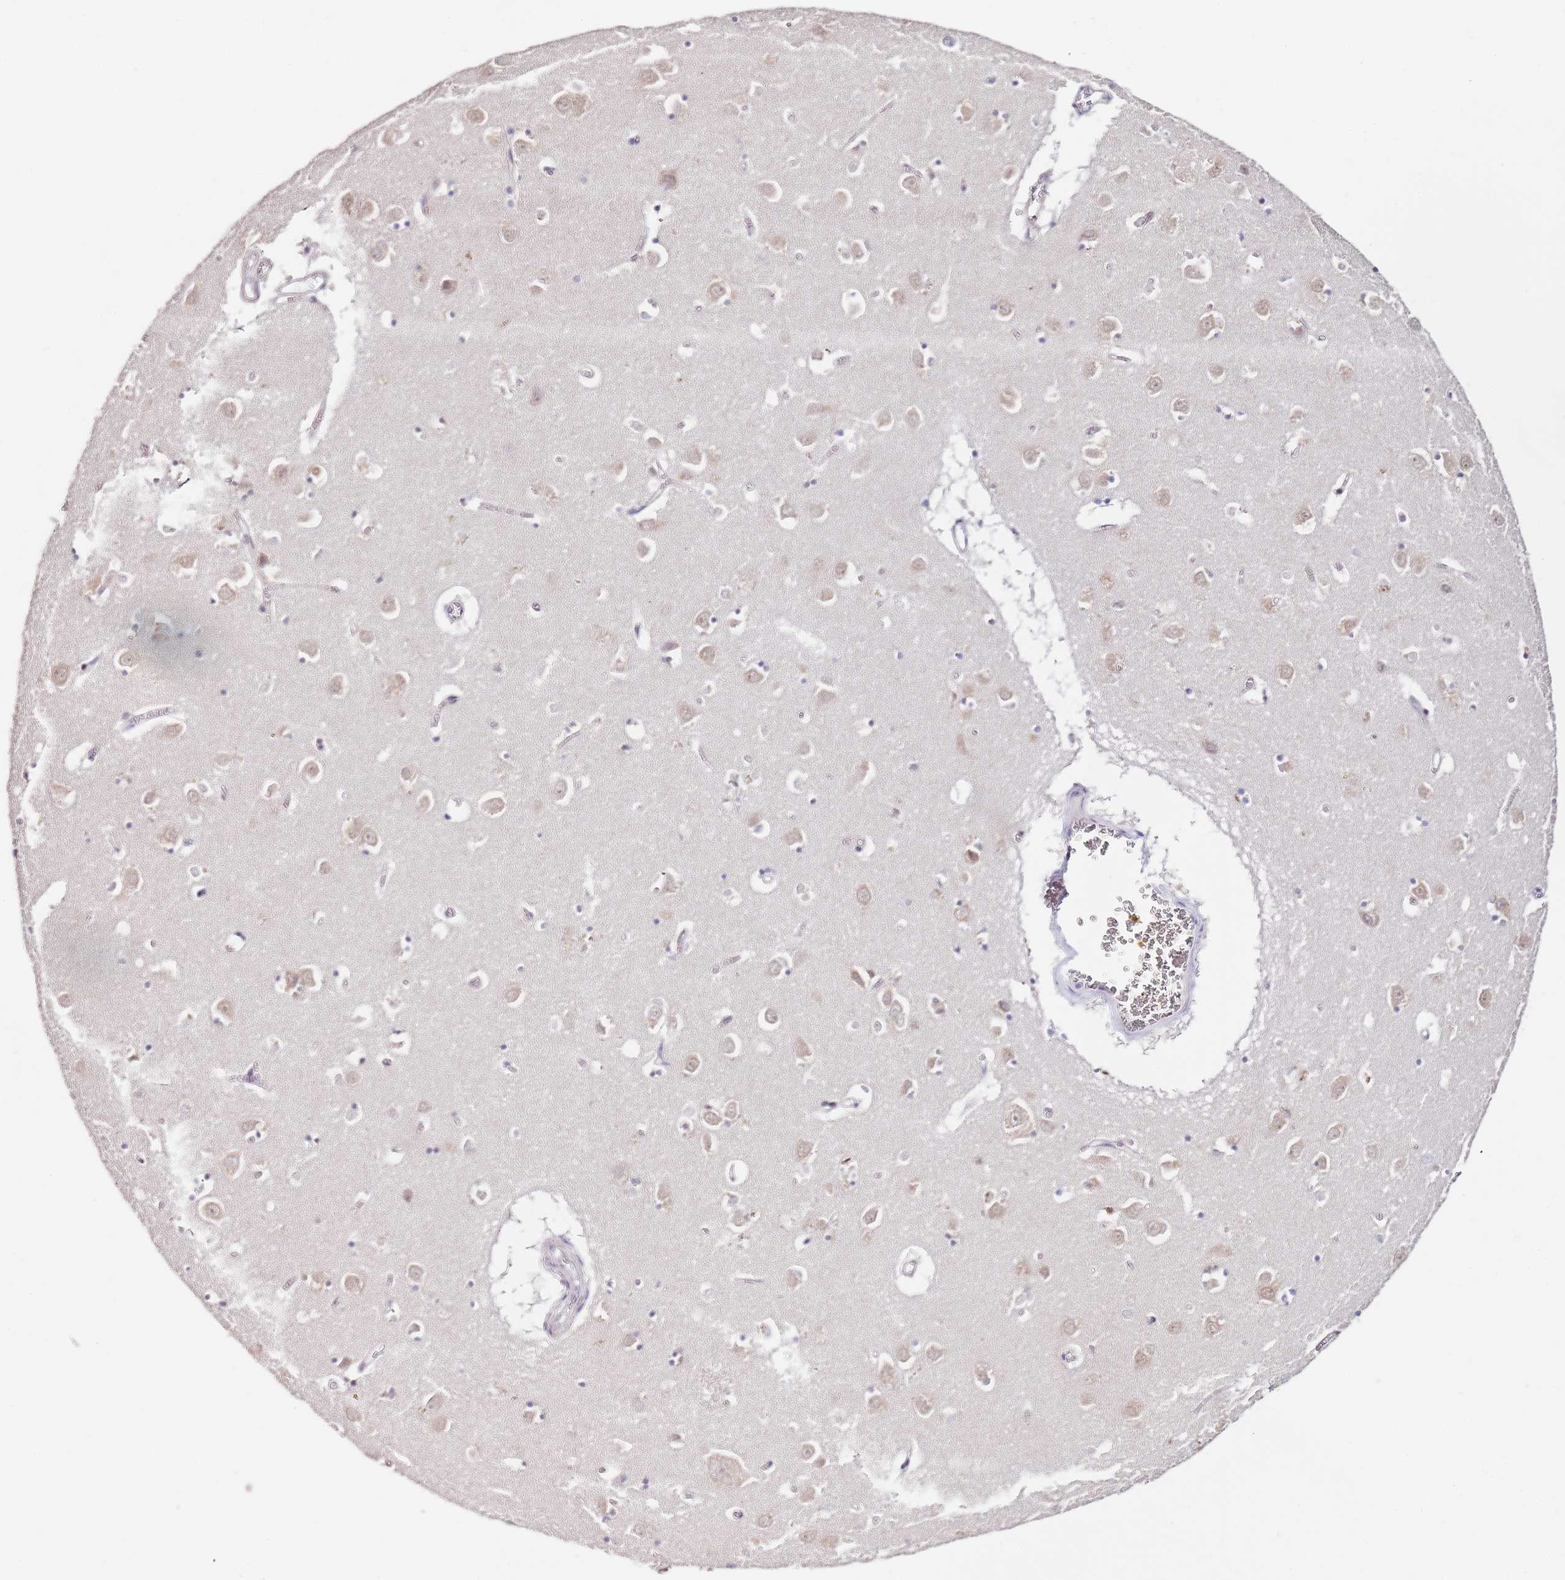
{"staining": {"intensity": "negative", "quantity": "none", "location": "none"}, "tissue": "caudate", "cell_type": "Glial cells", "image_type": "normal", "snomed": [{"axis": "morphology", "description": "Normal tissue, NOS"}, {"axis": "topography", "description": "Lateral ventricle wall"}], "caption": "A high-resolution image shows IHC staining of normal caudate, which demonstrates no significant staining in glial cells. Nuclei are stained in blue.", "gene": "TBC1D9", "patient": {"sex": "male", "age": 70}}